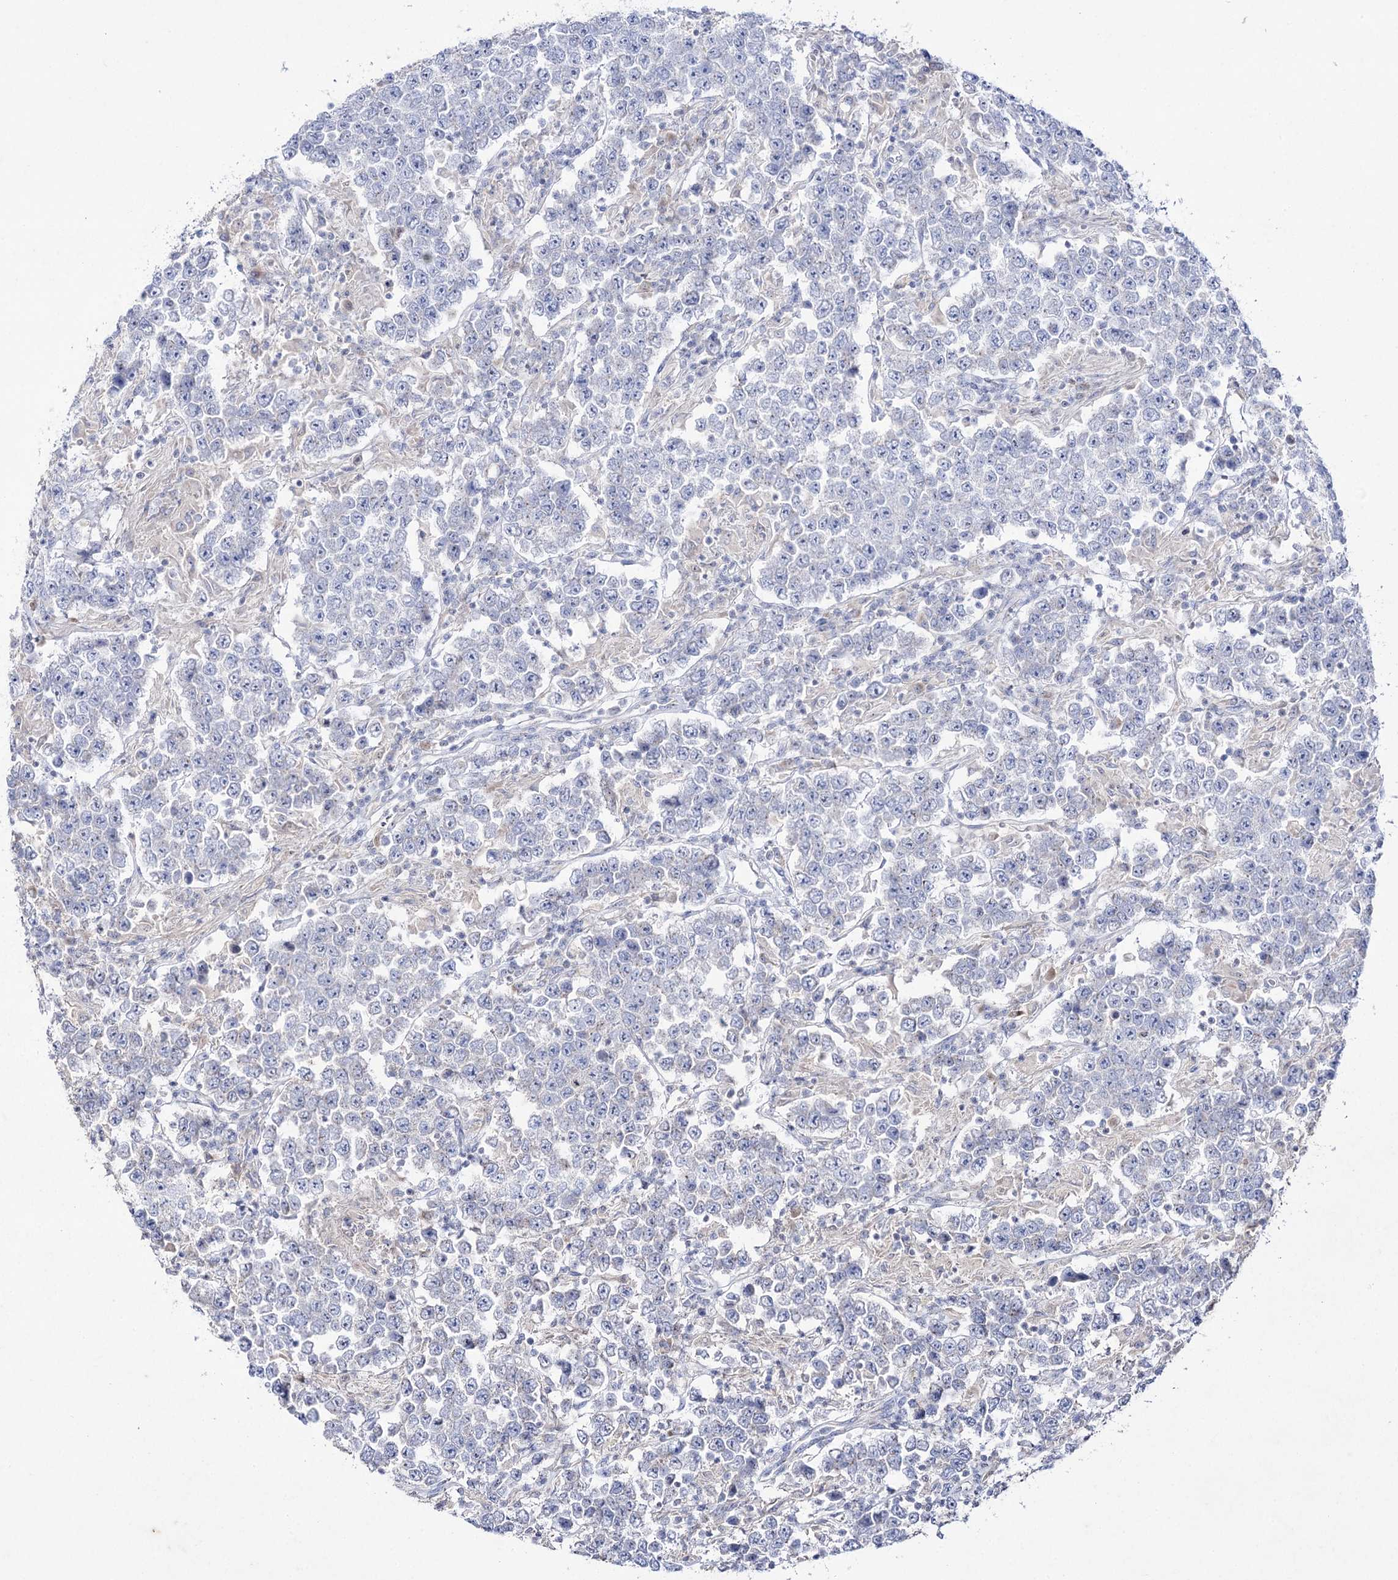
{"staining": {"intensity": "negative", "quantity": "none", "location": "none"}, "tissue": "testis cancer", "cell_type": "Tumor cells", "image_type": "cancer", "snomed": [{"axis": "morphology", "description": "Normal tissue, NOS"}, {"axis": "morphology", "description": "Urothelial carcinoma, High grade"}, {"axis": "morphology", "description": "Seminoma, NOS"}, {"axis": "morphology", "description": "Carcinoma, Embryonal, NOS"}, {"axis": "topography", "description": "Urinary bladder"}, {"axis": "topography", "description": "Testis"}], "caption": "The IHC micrograph has no significant positivity in tumor cells of seminoma (testis) tissue.", "gene": "NAGLU", "patient": {"sex": "male", "age": 41}}